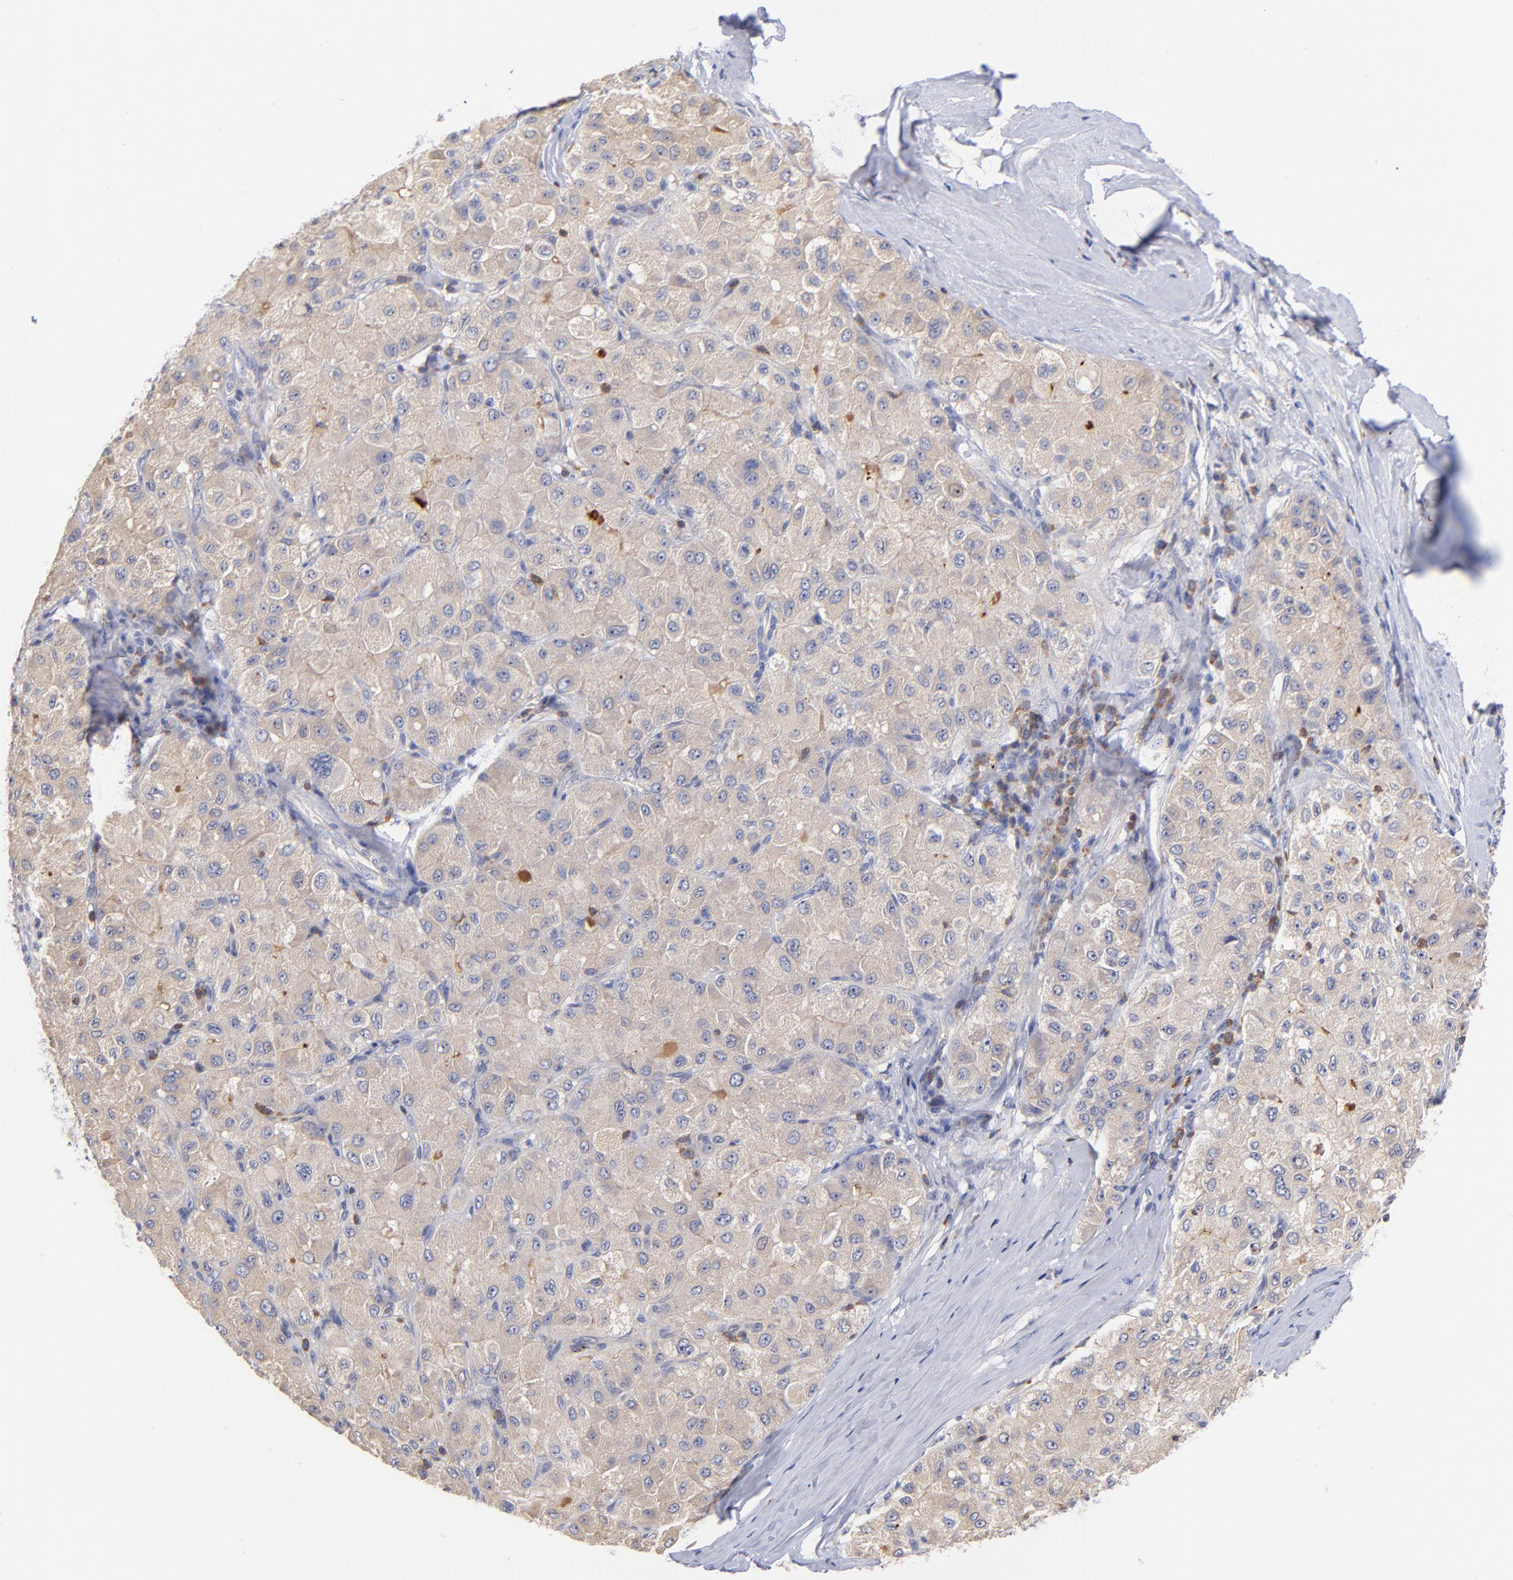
{"staining": {"intensity": "weak", "quantity": "25%-75%", "location": "cytoplasmic/membranous"}, "tissue": "liver cancer", "cell_type": "Tumor cells", "image_type": "cancer", "snomed": [{"axis": "morphology", "description": "Carcinoma, Hepatocellular, NOS"}, {"axis": "topography", "description": "Liver"}], "caption": "A histopathology image showing weak cytoplasmic/membranous staining in about 25%-75% of tumor cells in hepatocellular carcinoma (liver), as visualized by brown immunohistochemical staining.", "gene": "KREMEN2", "patient": {"sex": "male", "age": 80}}